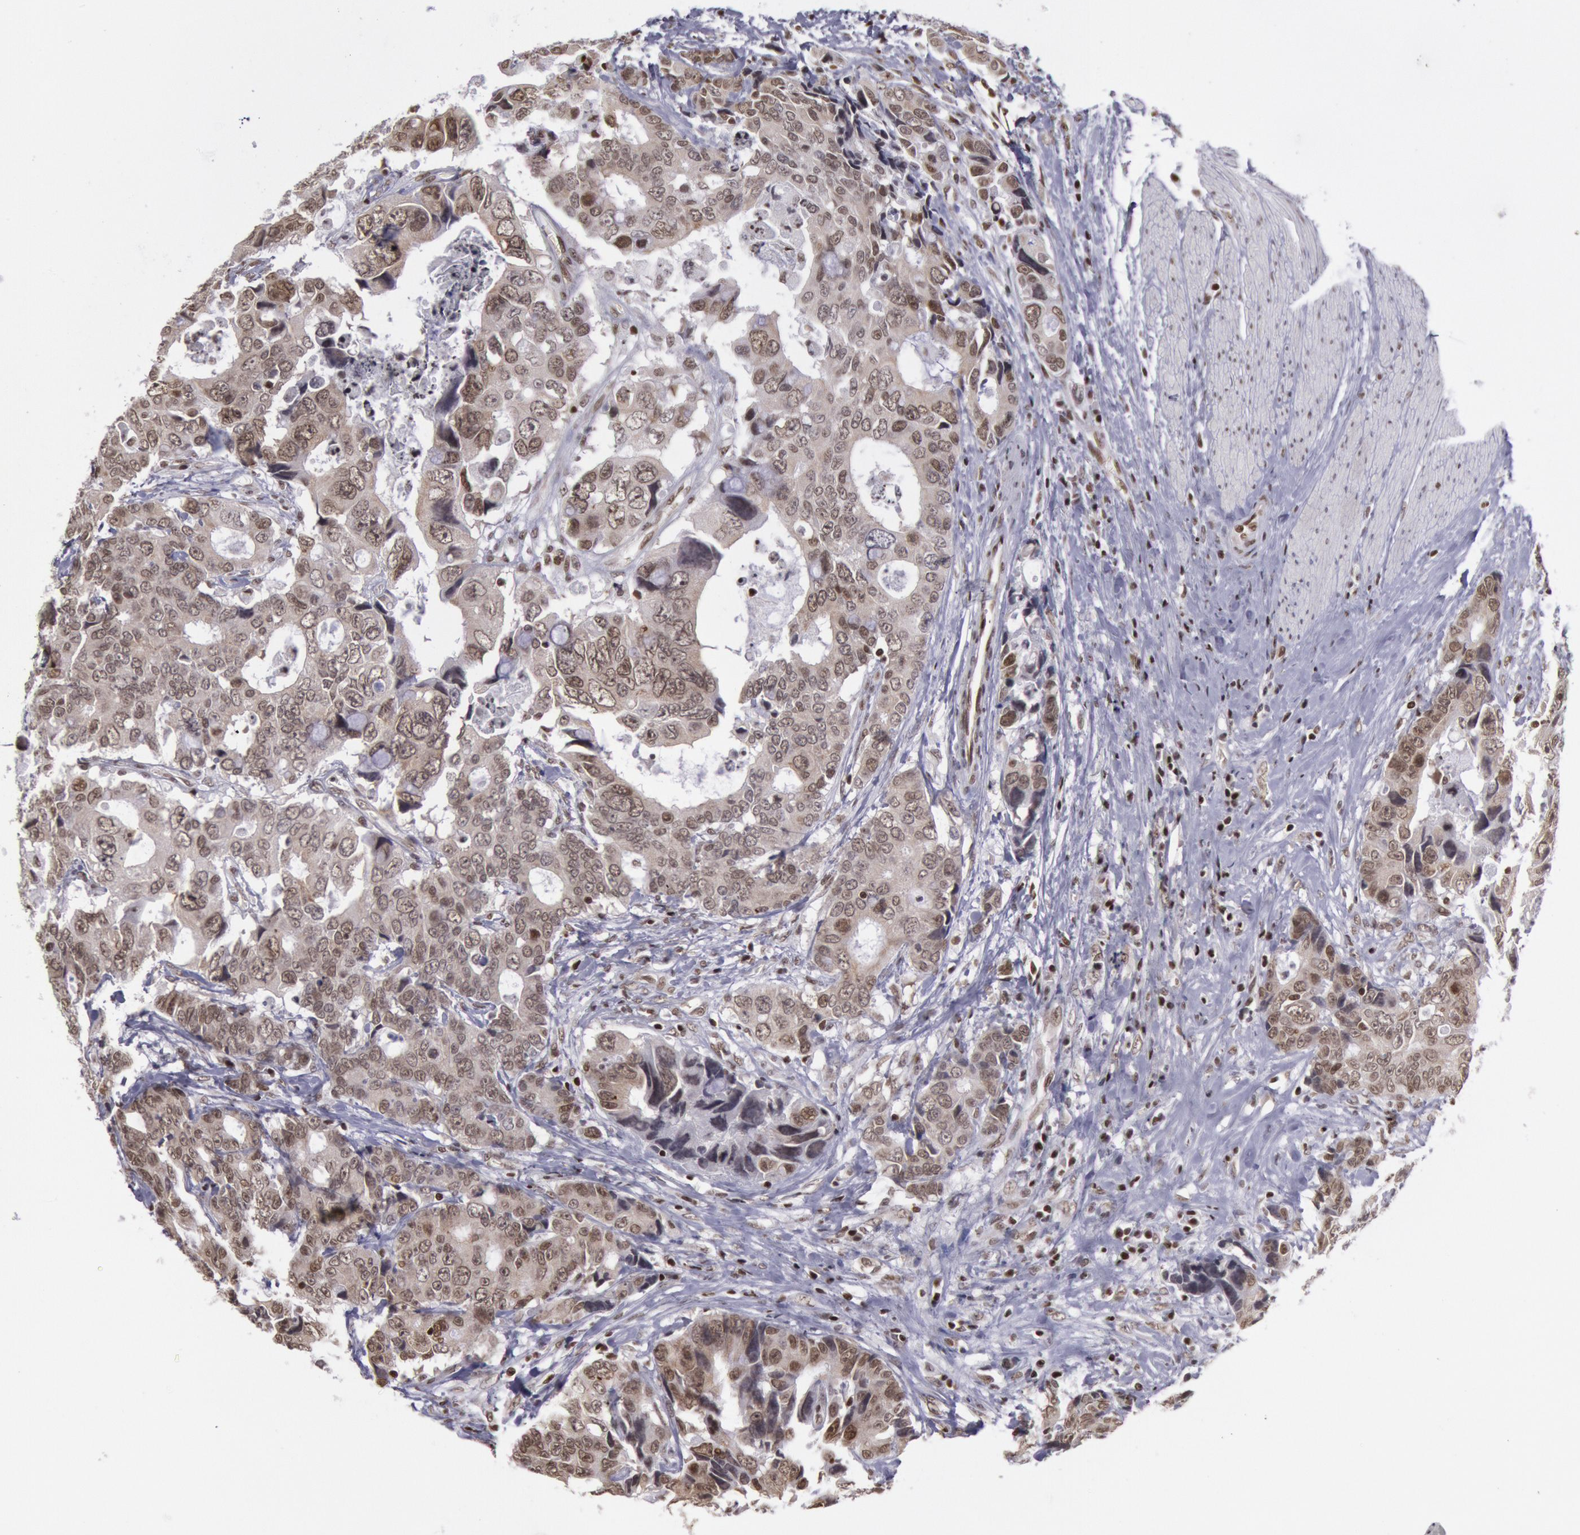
{"staining": {"intensity": "moderate", "quantity": ">75%", "location": "cytoplasmic/membranous,nuclear"}, "tissue": "colorectal cancer", "cell_type": "Tumor cells", "image_type": "cancer", "snomed": [{"axis": "morphology", "description": "Adenocarcinoma, NOS"}, {"axis": "topography", "description": "Rectum"}], "caption": "Protein staining reveals moderate cytoplasmic/membranous and nuclear staining in approximately >75% of tumor cells in colorectal cancer (adenocarcinoma).", "gene": "NKAP", "patient": {"sex": "female", "age": 67}}